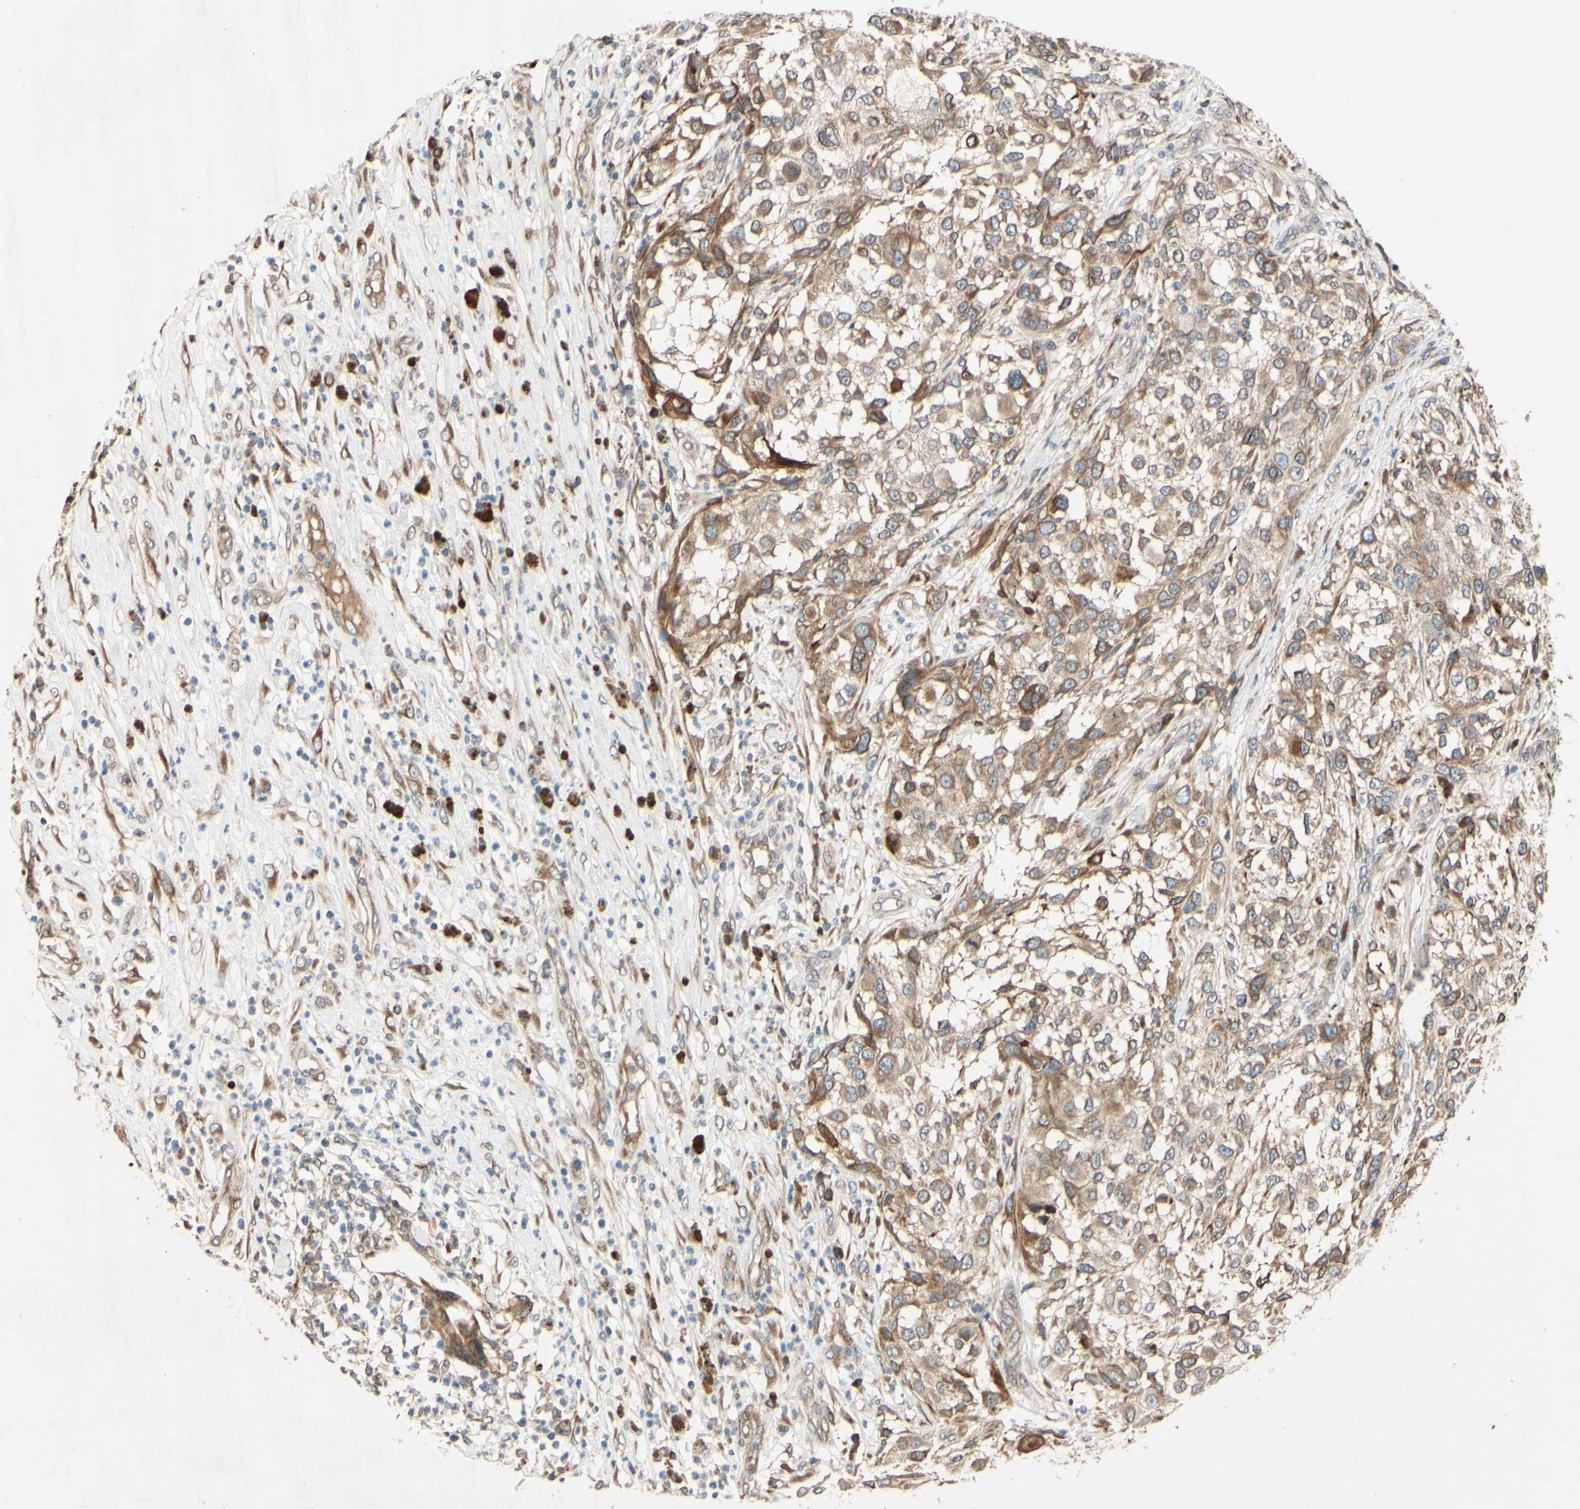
{"staining": {"intensity": "weak", "quantity": ">75%", "location": "cytoplasmic/membranous"}, "tissue": "melanoma", "cell_type": "Tumor cells", "image_type": "cancer", "snomed": [{"axis": "morphology", "description": "Necrosis, NOS"}, {"axis": "morphology", "description": "Malignant melanoma, NOS"}, {"axis": "topography", "description": "Skin"}], "caption": "Approximately >75% of tumor cells in human melanoma show weak cytoplasmic/membranous protein staining as visualized by brown immunohistochemical staining.", "gene": "PTPRU", "patient": {"sex": "female", "age": 87}}